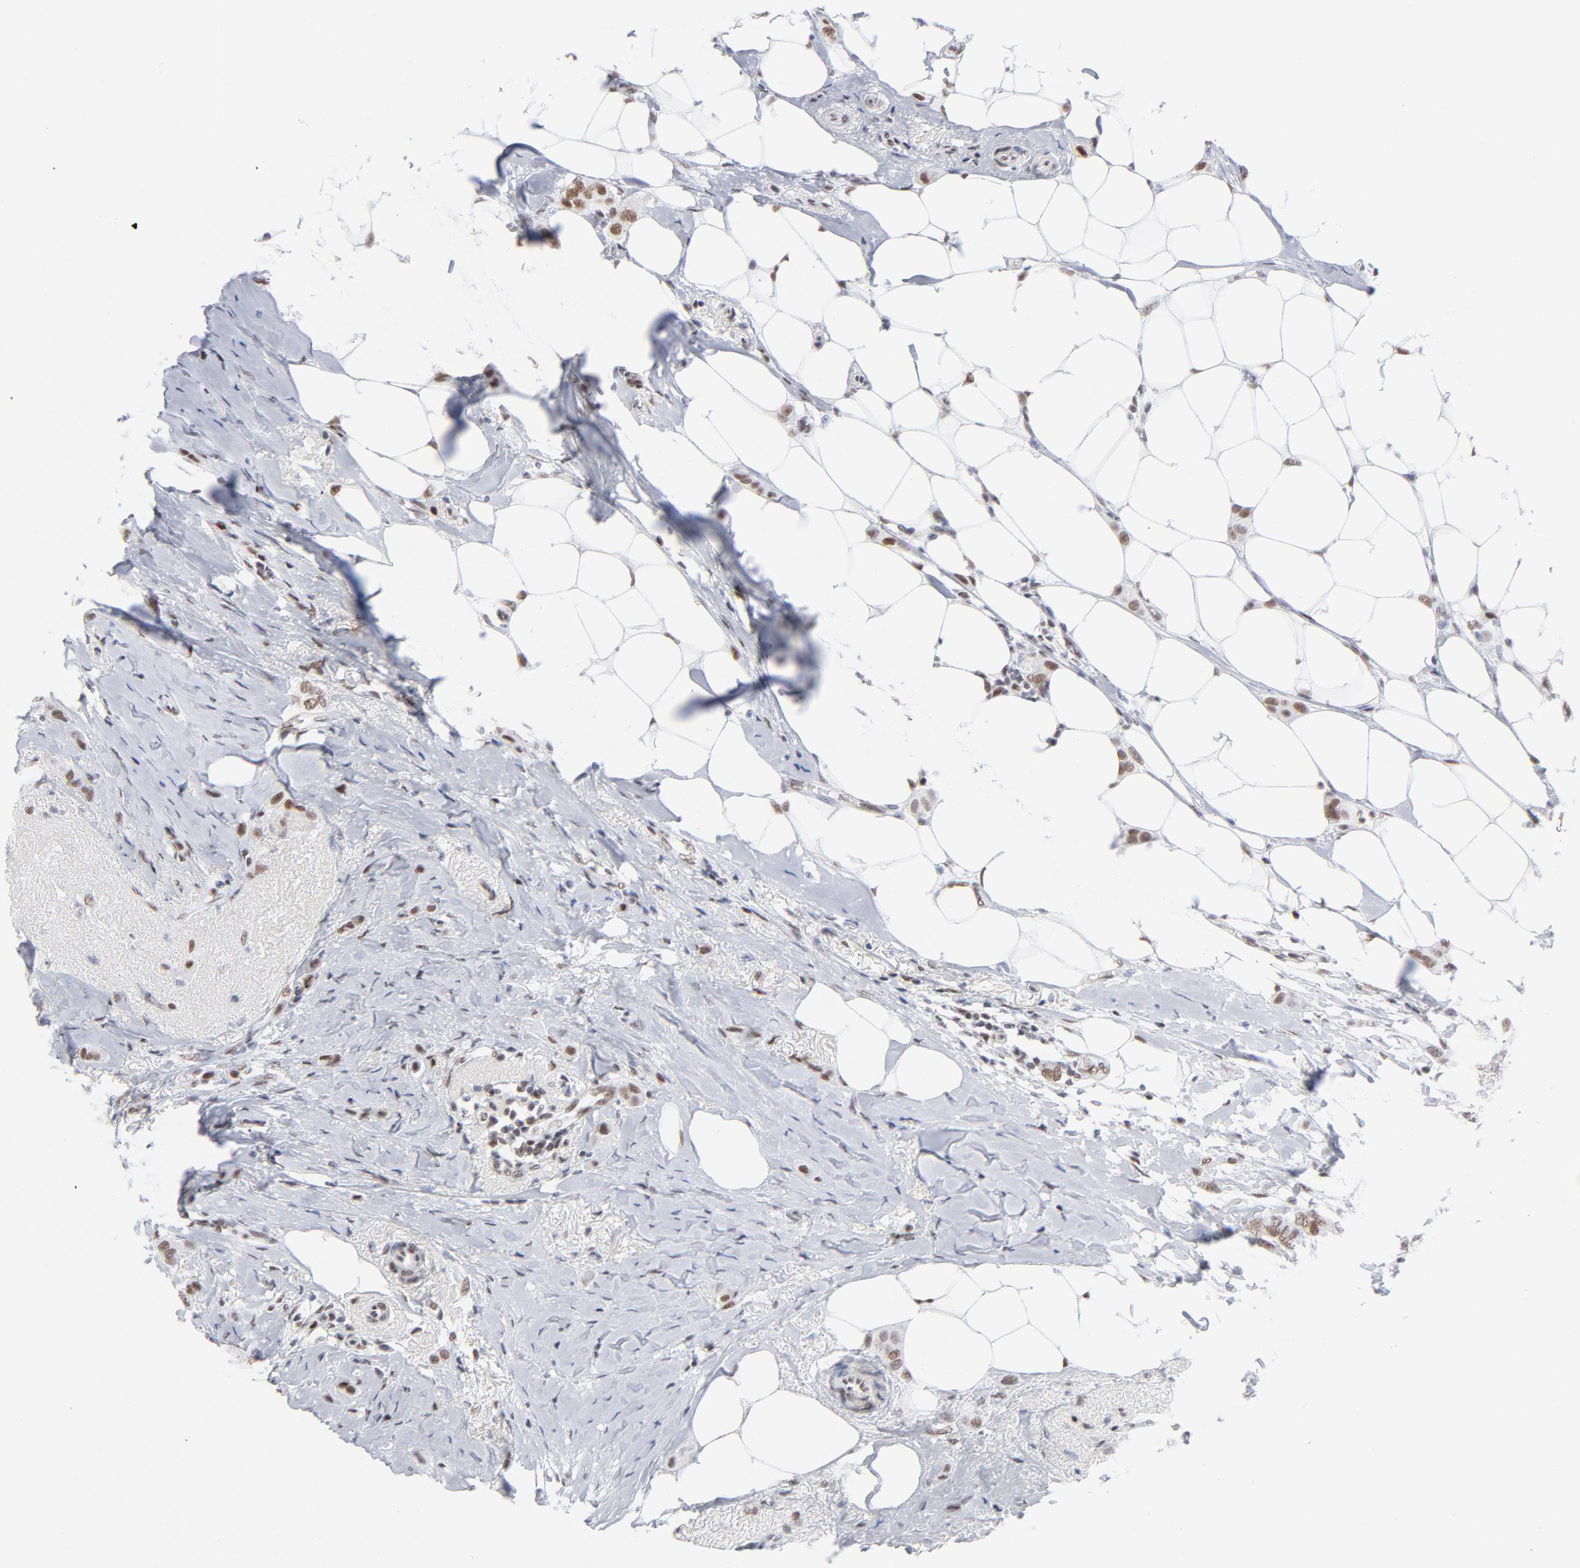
{"staining": {"intensity": "moderate", "quantity": ">75%", "location": "nuclear"}, "tissue": "breast cancer", "cell_type": "Tumor cells", "image_type": "cancer", "snomed": [{"axis": "morphology", "description": "Lobular carcinoma"}, {"axis": "topography", "description": "Breast"}], "caption": "Immunohistochemistry of breast lobular carcinoma shows medium levels of moderate nuclear expression in approximately >75% of tumor cells. (DAB IHC, brown staining for protein, blue staining for nuclei).", "gene": "ATF2", "patient": {"sex": "female", "age": 55}}